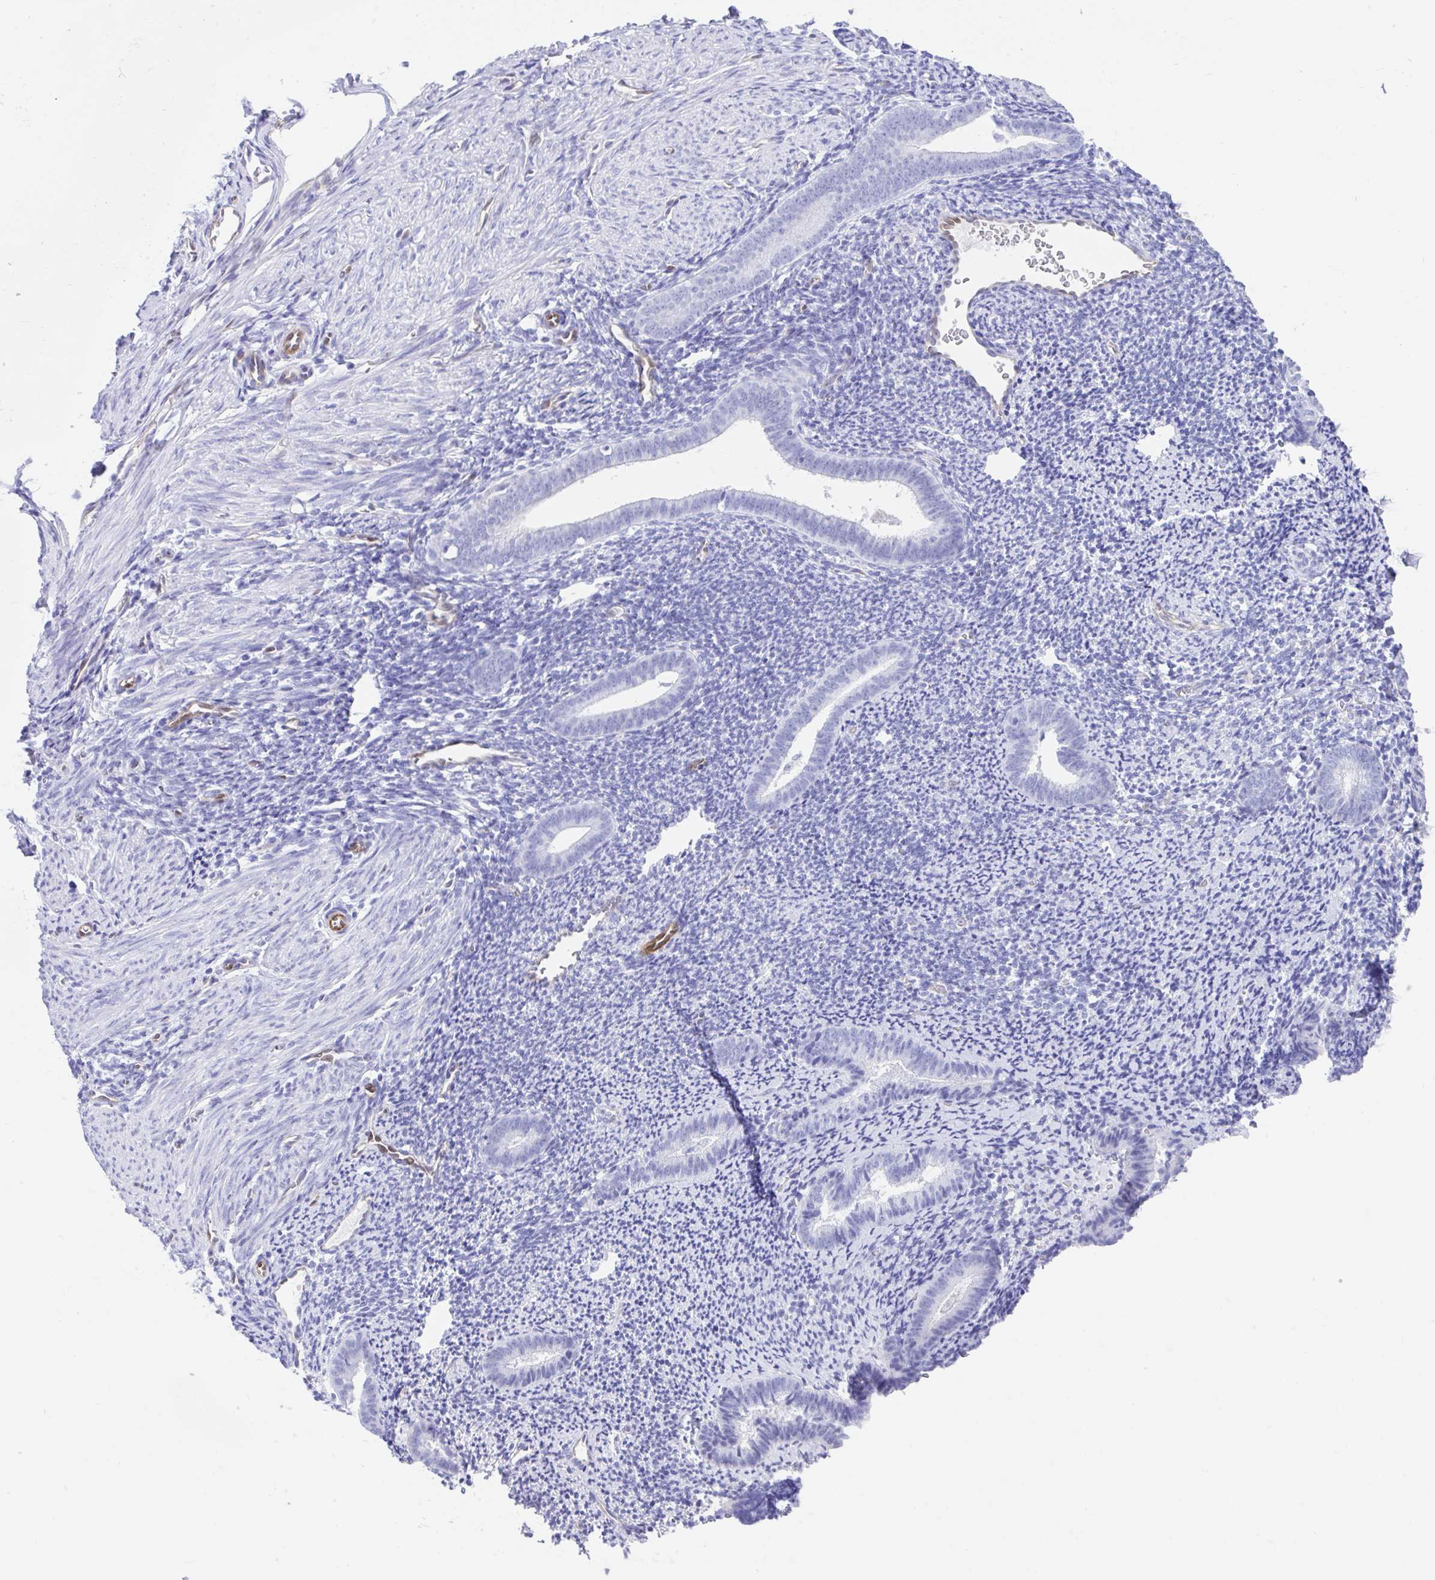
{"staining": {"intensity": "negative", "quantity": "none", "location": "none"}, "tissue": "endometrium", "cell_type": "Cells in endometrial stroma", "image_type": "normal", "snomed": [{"axis": "morphology", "description": "Normal tissue, NOS"}, {"axis": "topography", "description": "Endometrium"}], "caption": "Human endometrium stained for a protein using immunohistochemistry shows no staining in cells in endometrial stroma.", "gene": "FAM107A", "patient": {"sex": "female", "age": 39}}